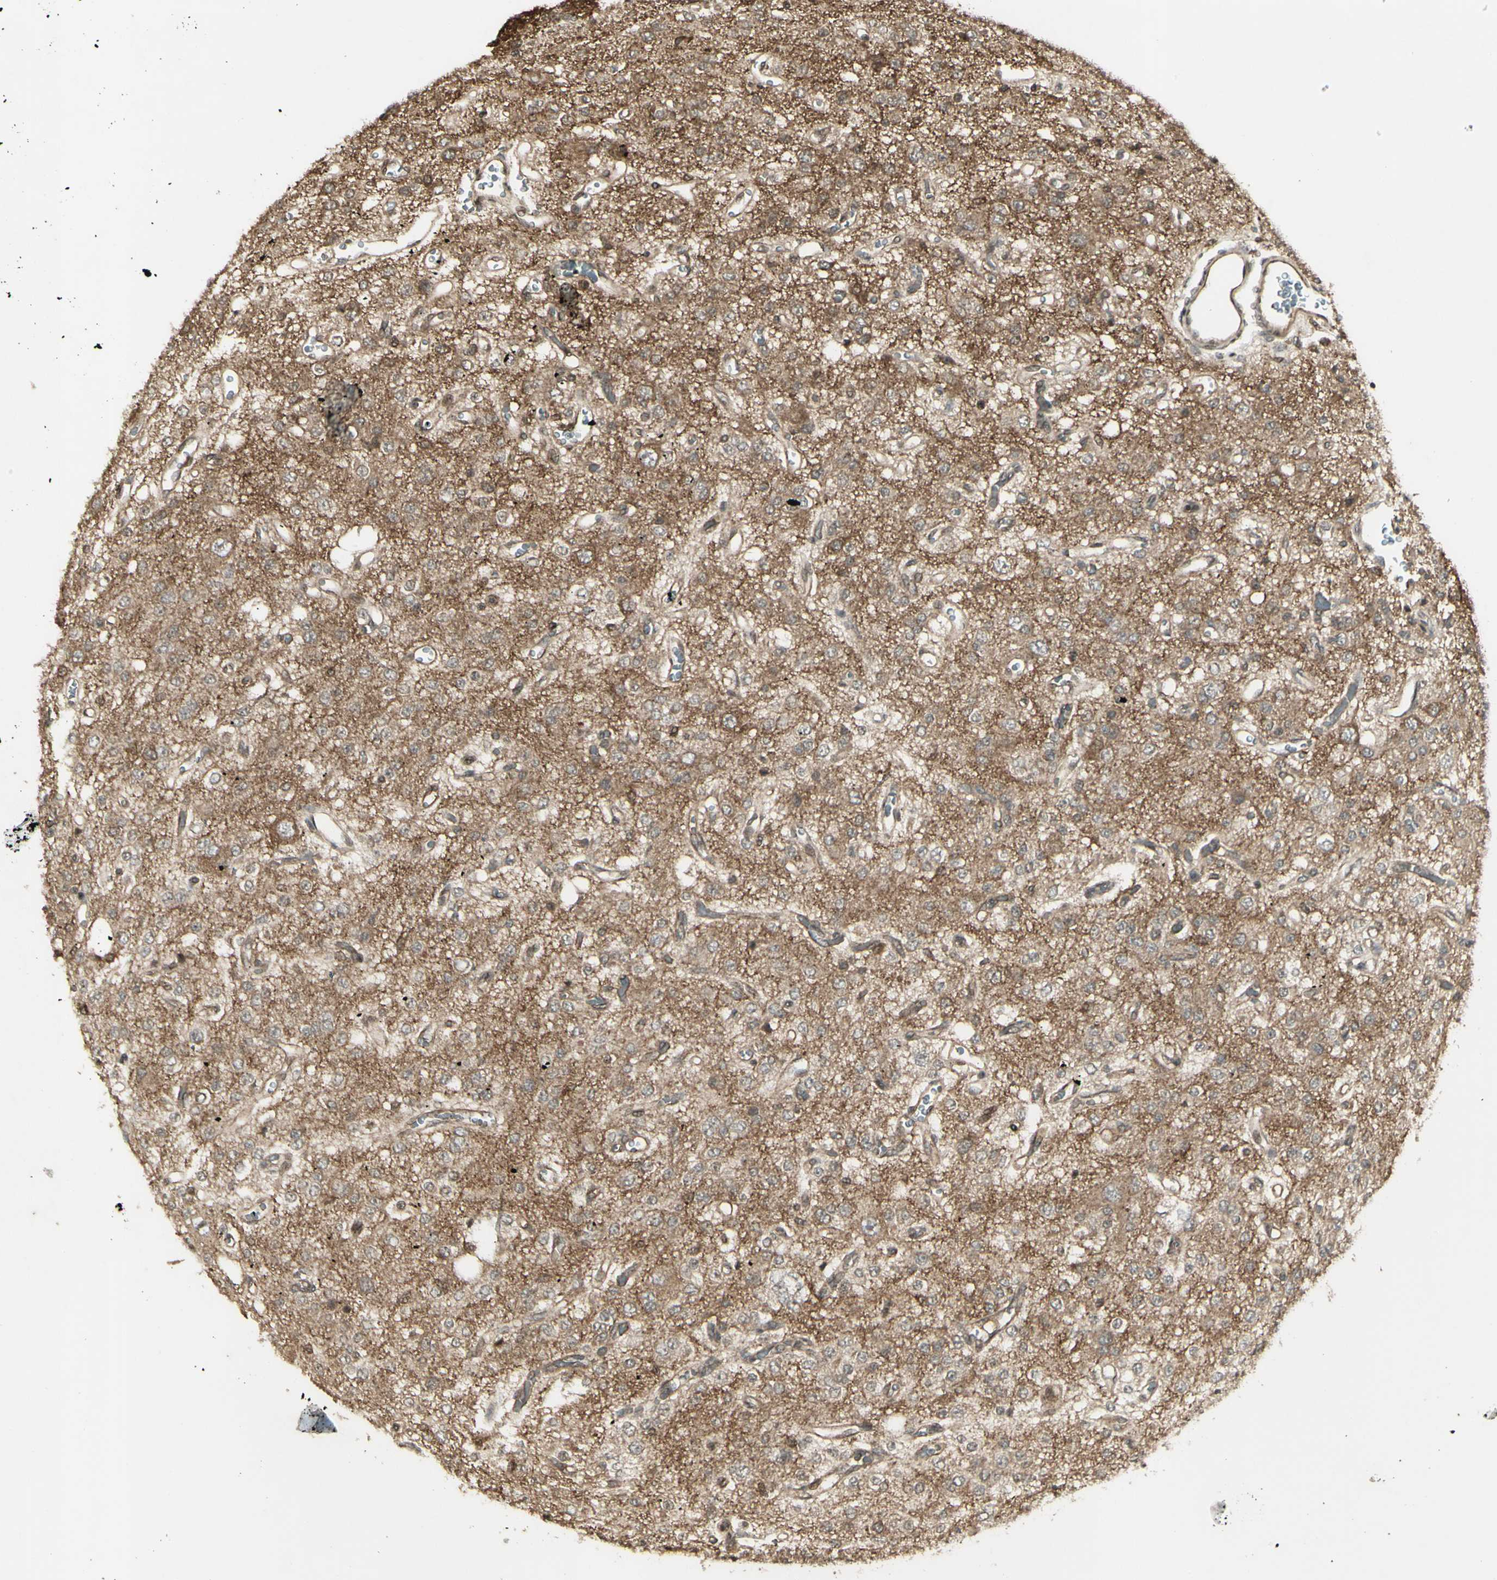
{"staining": {"intensity": "moderate", "quantity": ">75%", "location": "cytoplasmic/membranous"}, "tissue": "glioma", "cell_type": "Tumor cells", "image_type": "cancer", "snomed": [{"axis": "morphology", "description": "Glioma, malignant, Low grade"}, {"axis": "topography", "description": "Brain"}], "caption": "The photomicrograph shows a brown stain indicating the presence of a protein in the cytoplasmic/membranous of tumor cells in low-grade glioma (malignant).", "gene": "BLNK", "patient": {"sex": "male", "age": 38}}